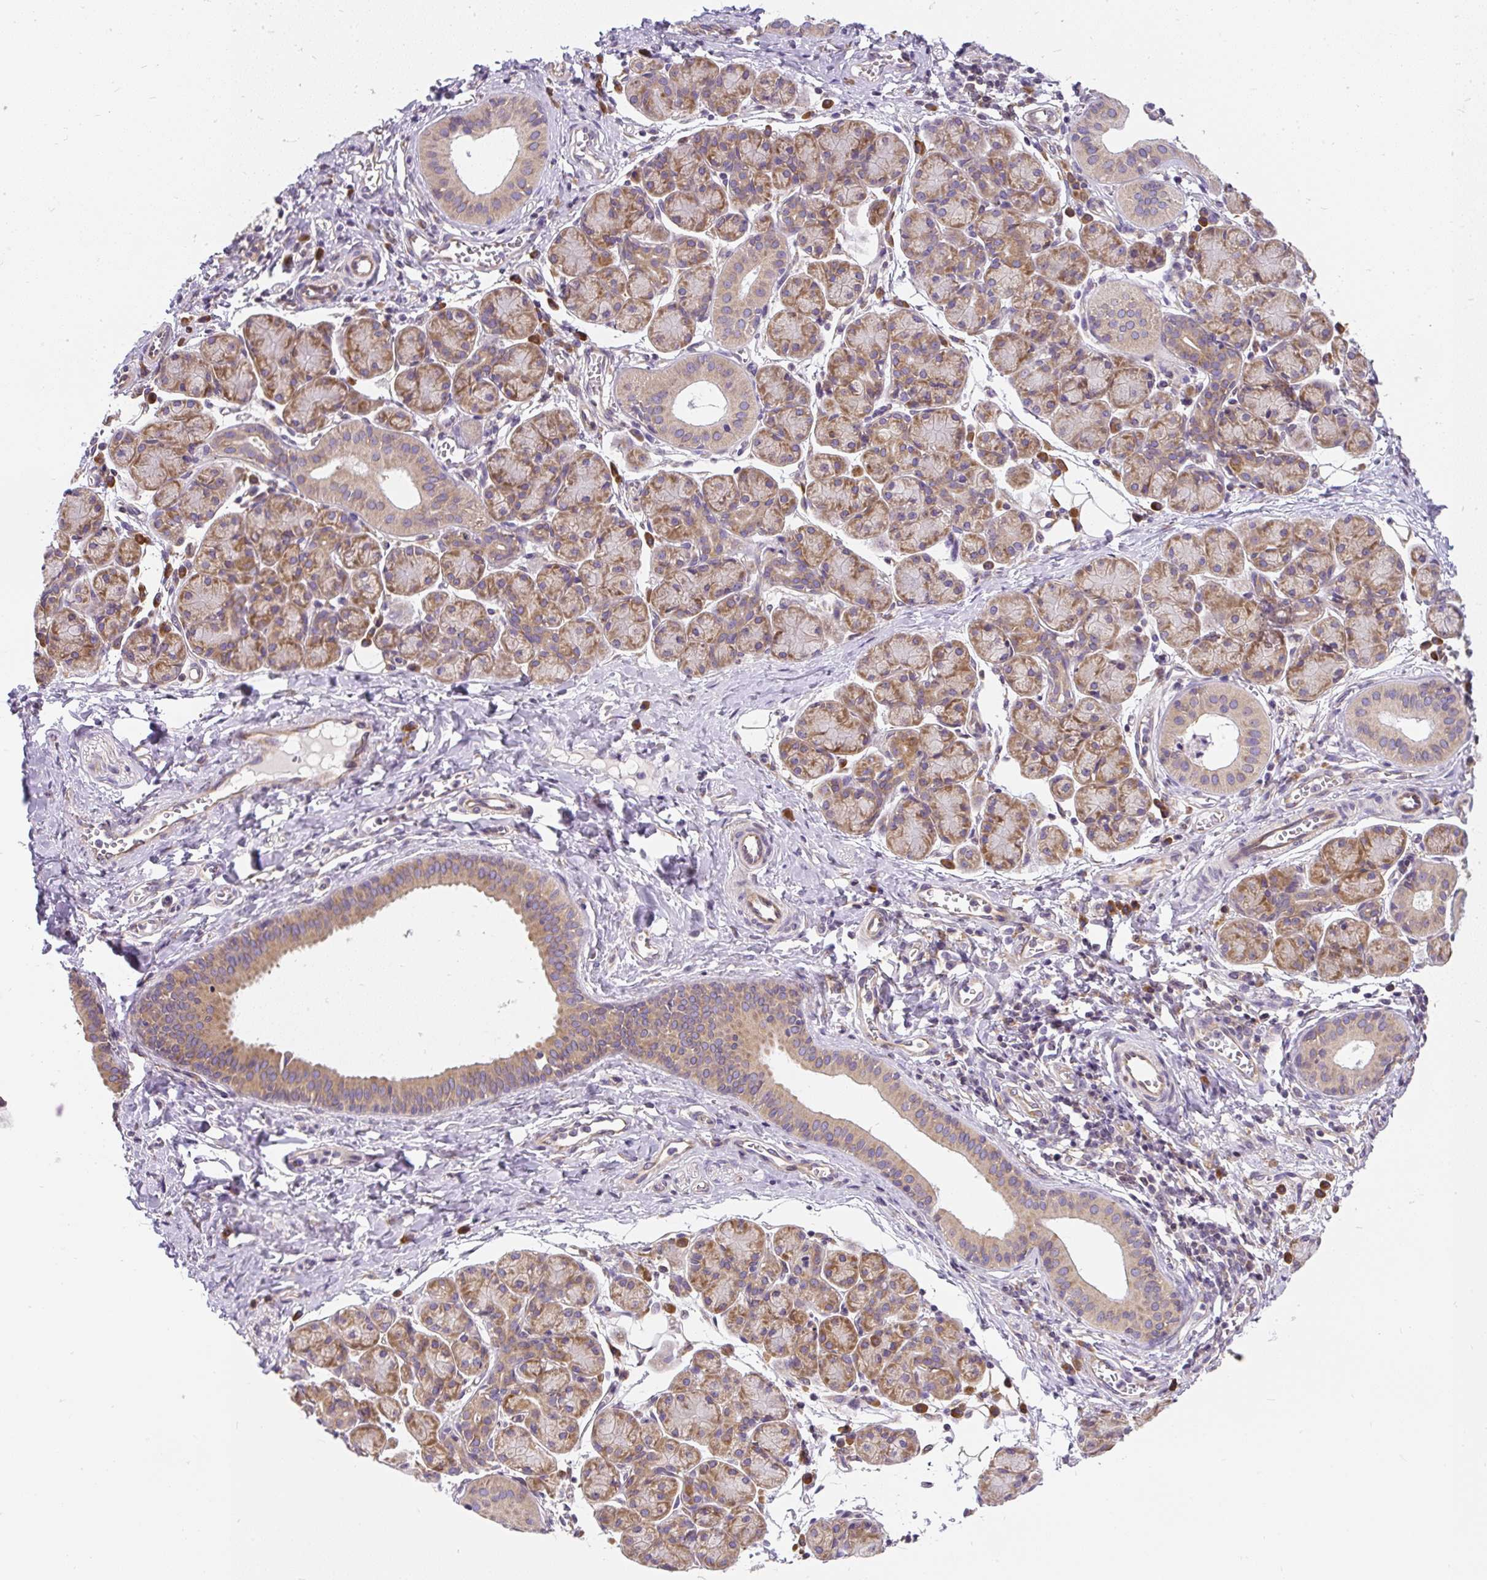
{"staining": {"intensity": "moderate", "quantity": ">75%", "location": "cytoplasmic/membranous"}, "tissue": "salivary gland", "cell_type": "Glandular cells", "image_type": "normal", "snomed": [{"axis": "morphology", "description": "Normal tissue, NOS"}, {"axis": "morphology", "description": "Inflammation, NOS"}, {"axis": "topography", "description": "Lymph node"}, {"axis": "topography", "description": "Salivary gland"}], "caption": "The immunohistochemical stain highlights moderate cytoplasmic/membranous positivity in glandular cells of unremarkable salivary gland.", "gene": "CYP20A1", "patient": {"sex": "male", "age": 3}}